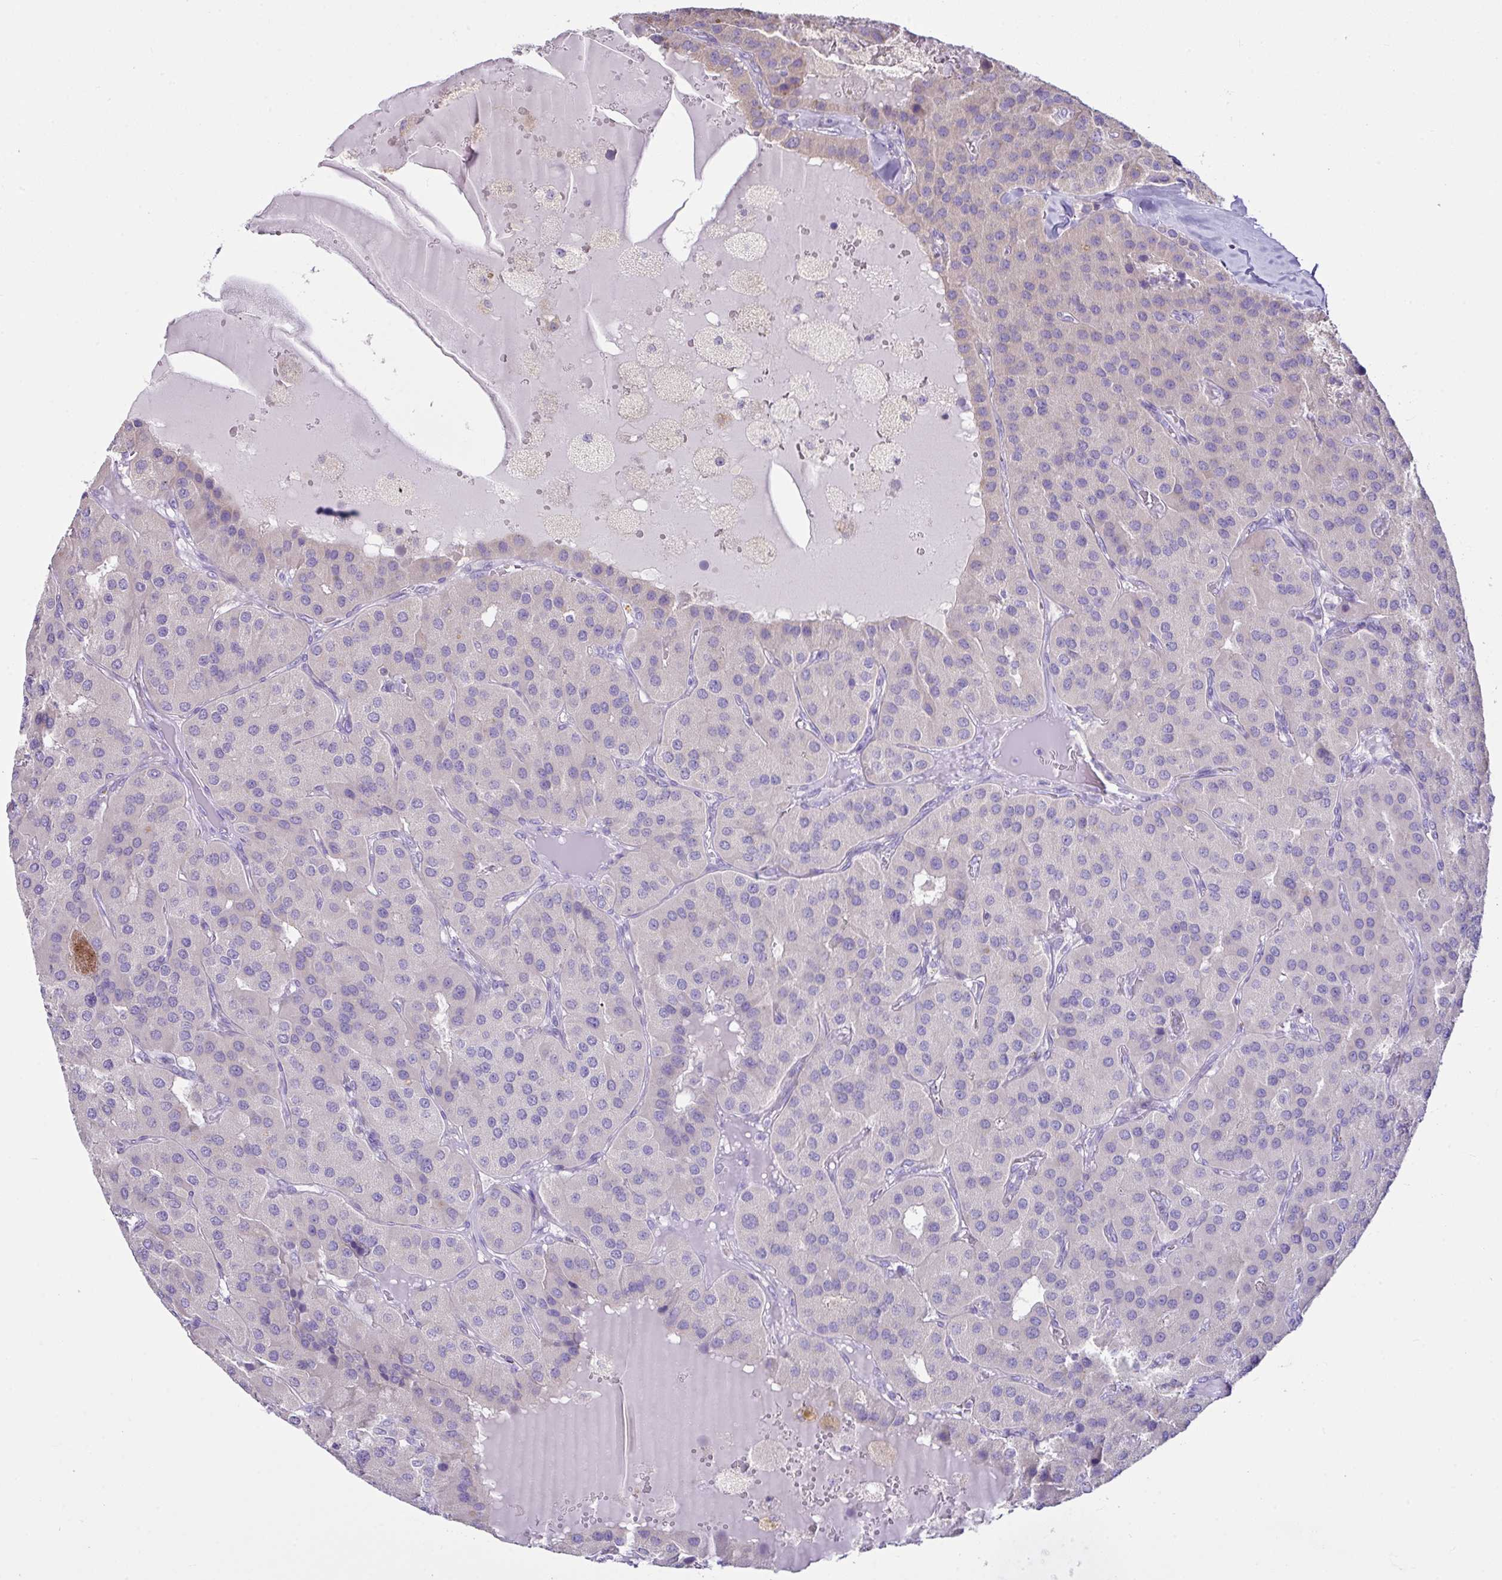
{"staining": {"intensity": "negative", "quantity": "none", "location": "none"}, "tissue": "parathyroid gland", "cell_type": "Glandular cells", "image_type": "normal", "snomed": [{"axis": "morphology", "description": "Normal tissue, NOS"}, {"axis": "morphology", "description": "Adenoma, NOS"}, {"axis": "topography", "description": "Parathyroid gland"}], "caption": "The immunohistochemistry (IHC) photomicrograph has no significant staining in glandular cells of parathyroid gland.", "gene": "D2HGDH", "patient": {"sex": "female", "age": 86}}